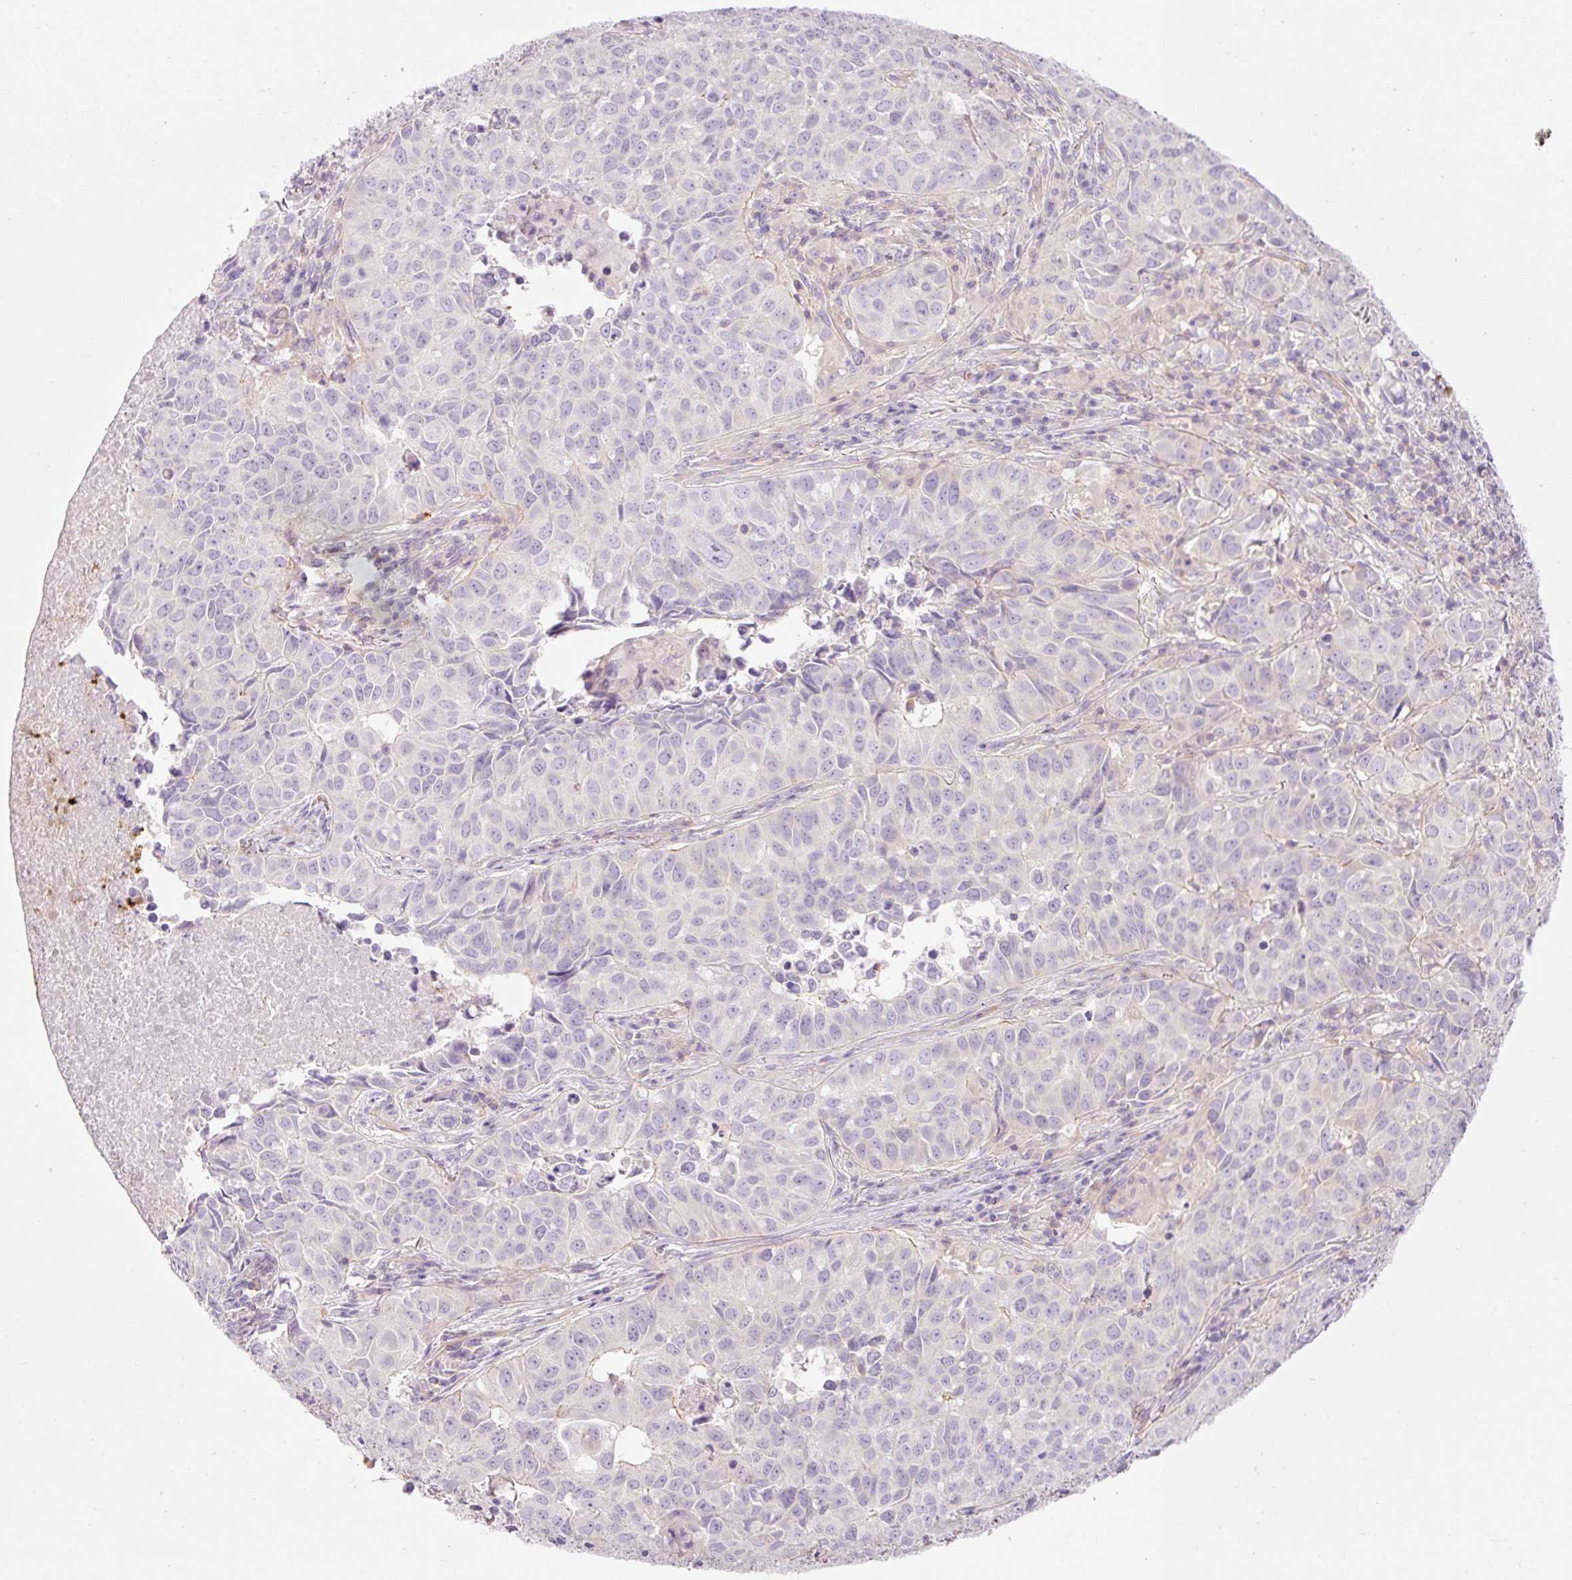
{"staining": {"intensity": "negative", "quantity": "none", "location": "none"}, "tissue": "lung cancer", "cell_type": "Tumor cells", "image_type": "cancer", "snomed": [{"axis": "morphology", "description": "Adenocarcinoma, NOS"}, {"axis": "topography", "description": "Lung"}], "caption": "Tumor cells are negative for protein expression in human lung cancer. The staining was performed using DAB (3,3'-diaminobenzidine) to visualize the protein expression in brown, while the nuclei were stained in blue with hematoxylin (Magnification: 20x).", "gene": "MAP3K3", "patient": {"sex": "female", "age": 50}}